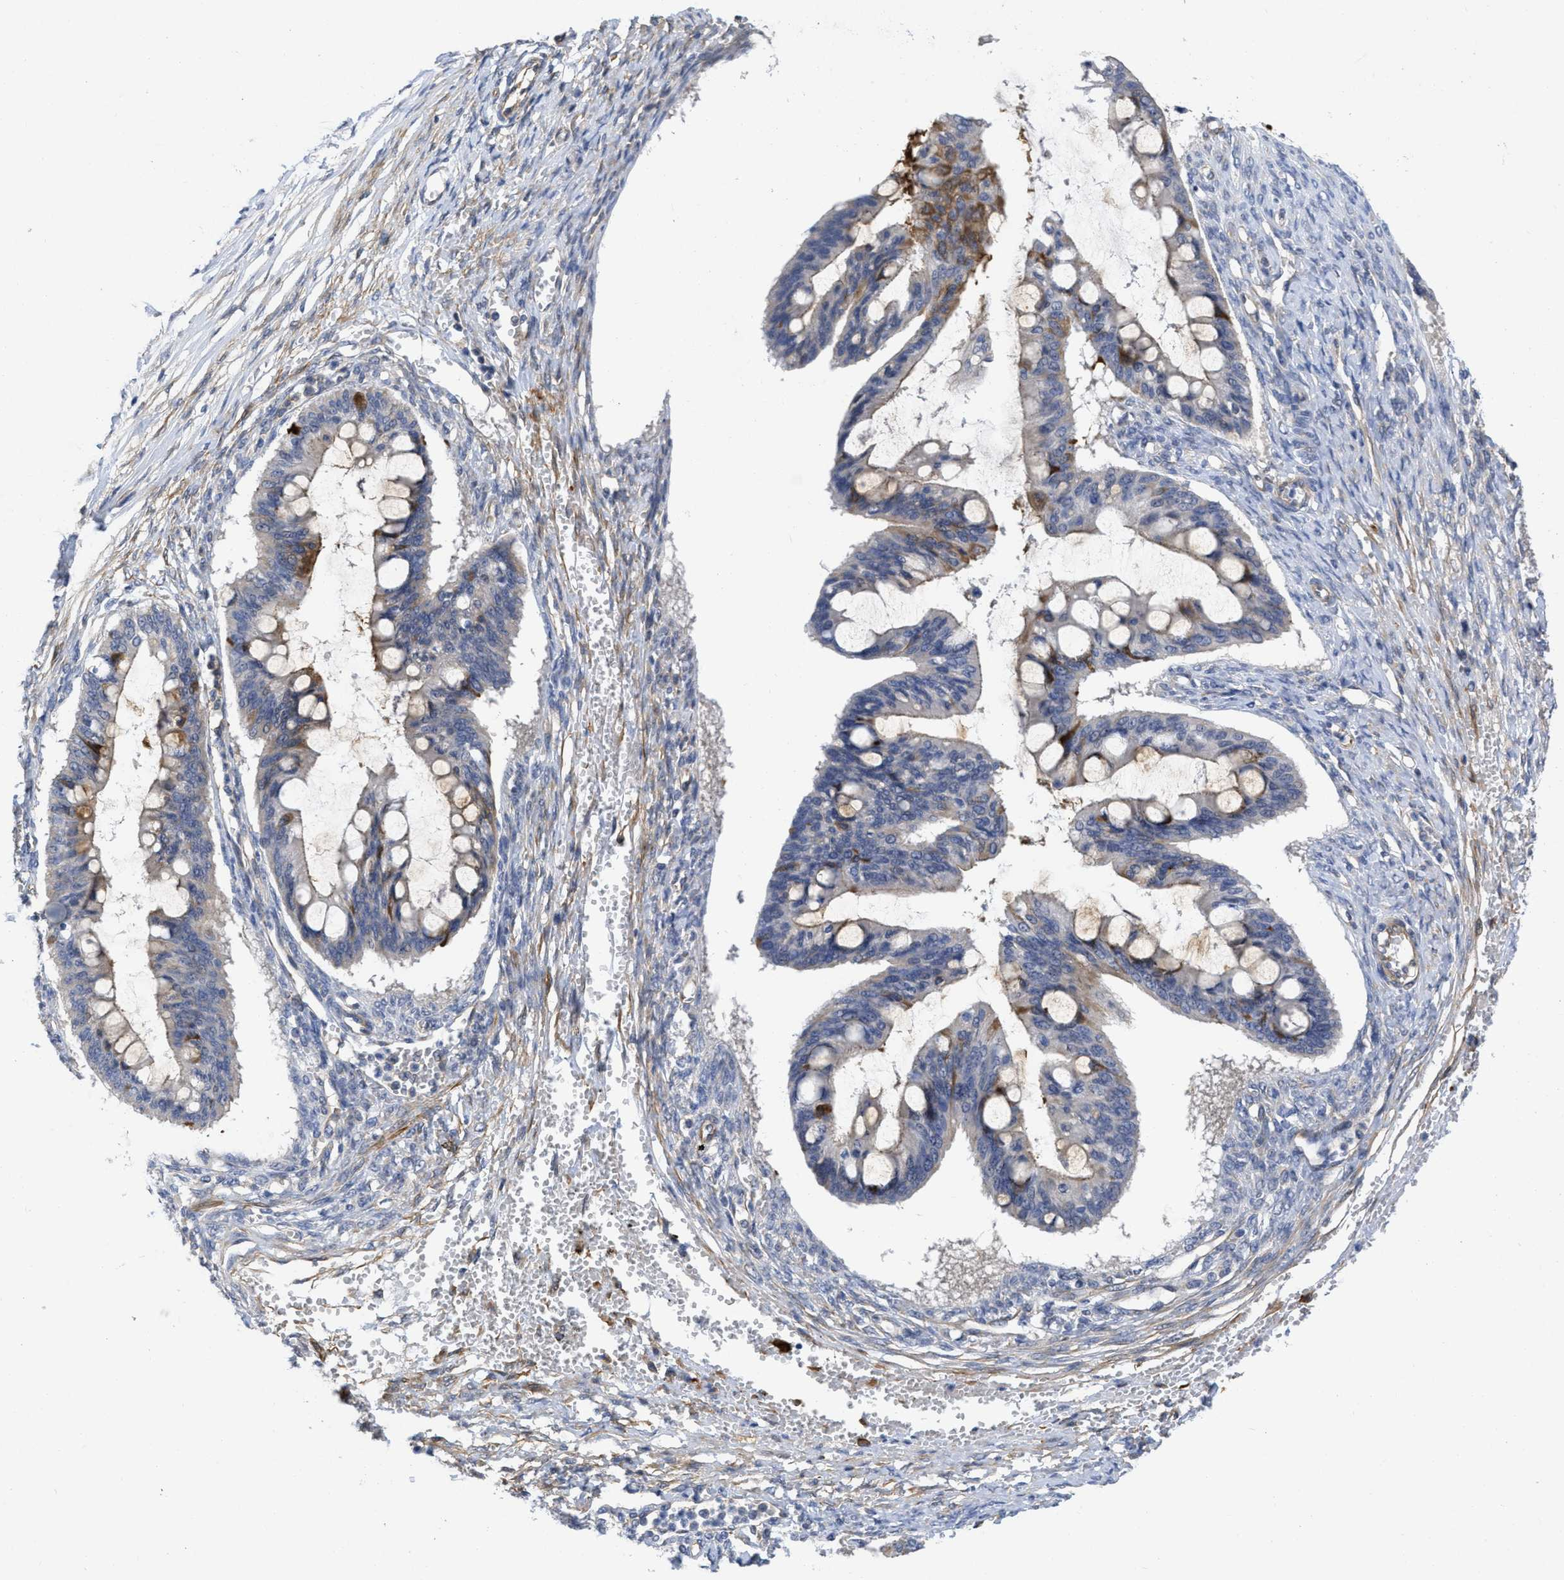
{"staining": {"intensity": "moderate", "quantity": "<25%", "location": "cytoplasmic/membranous"}, "tissue": "ovarian cancer", "cell_type": "Tumor cells", "image_type": "cancer", "snomed": [{"axis": "morphology", "description": "Cystadenocarcinoma, mucinous, NOS"}, {"axis": "topography", "description": "Ovary"}], "caption": "This is an image of IHC staining of ovarian cancer, which shows moderate positivity in the cytoplasmic/membranous of tumor cells.", "gene": "ARHGEF26", "patient": {"sex": "female", "age": 73}}